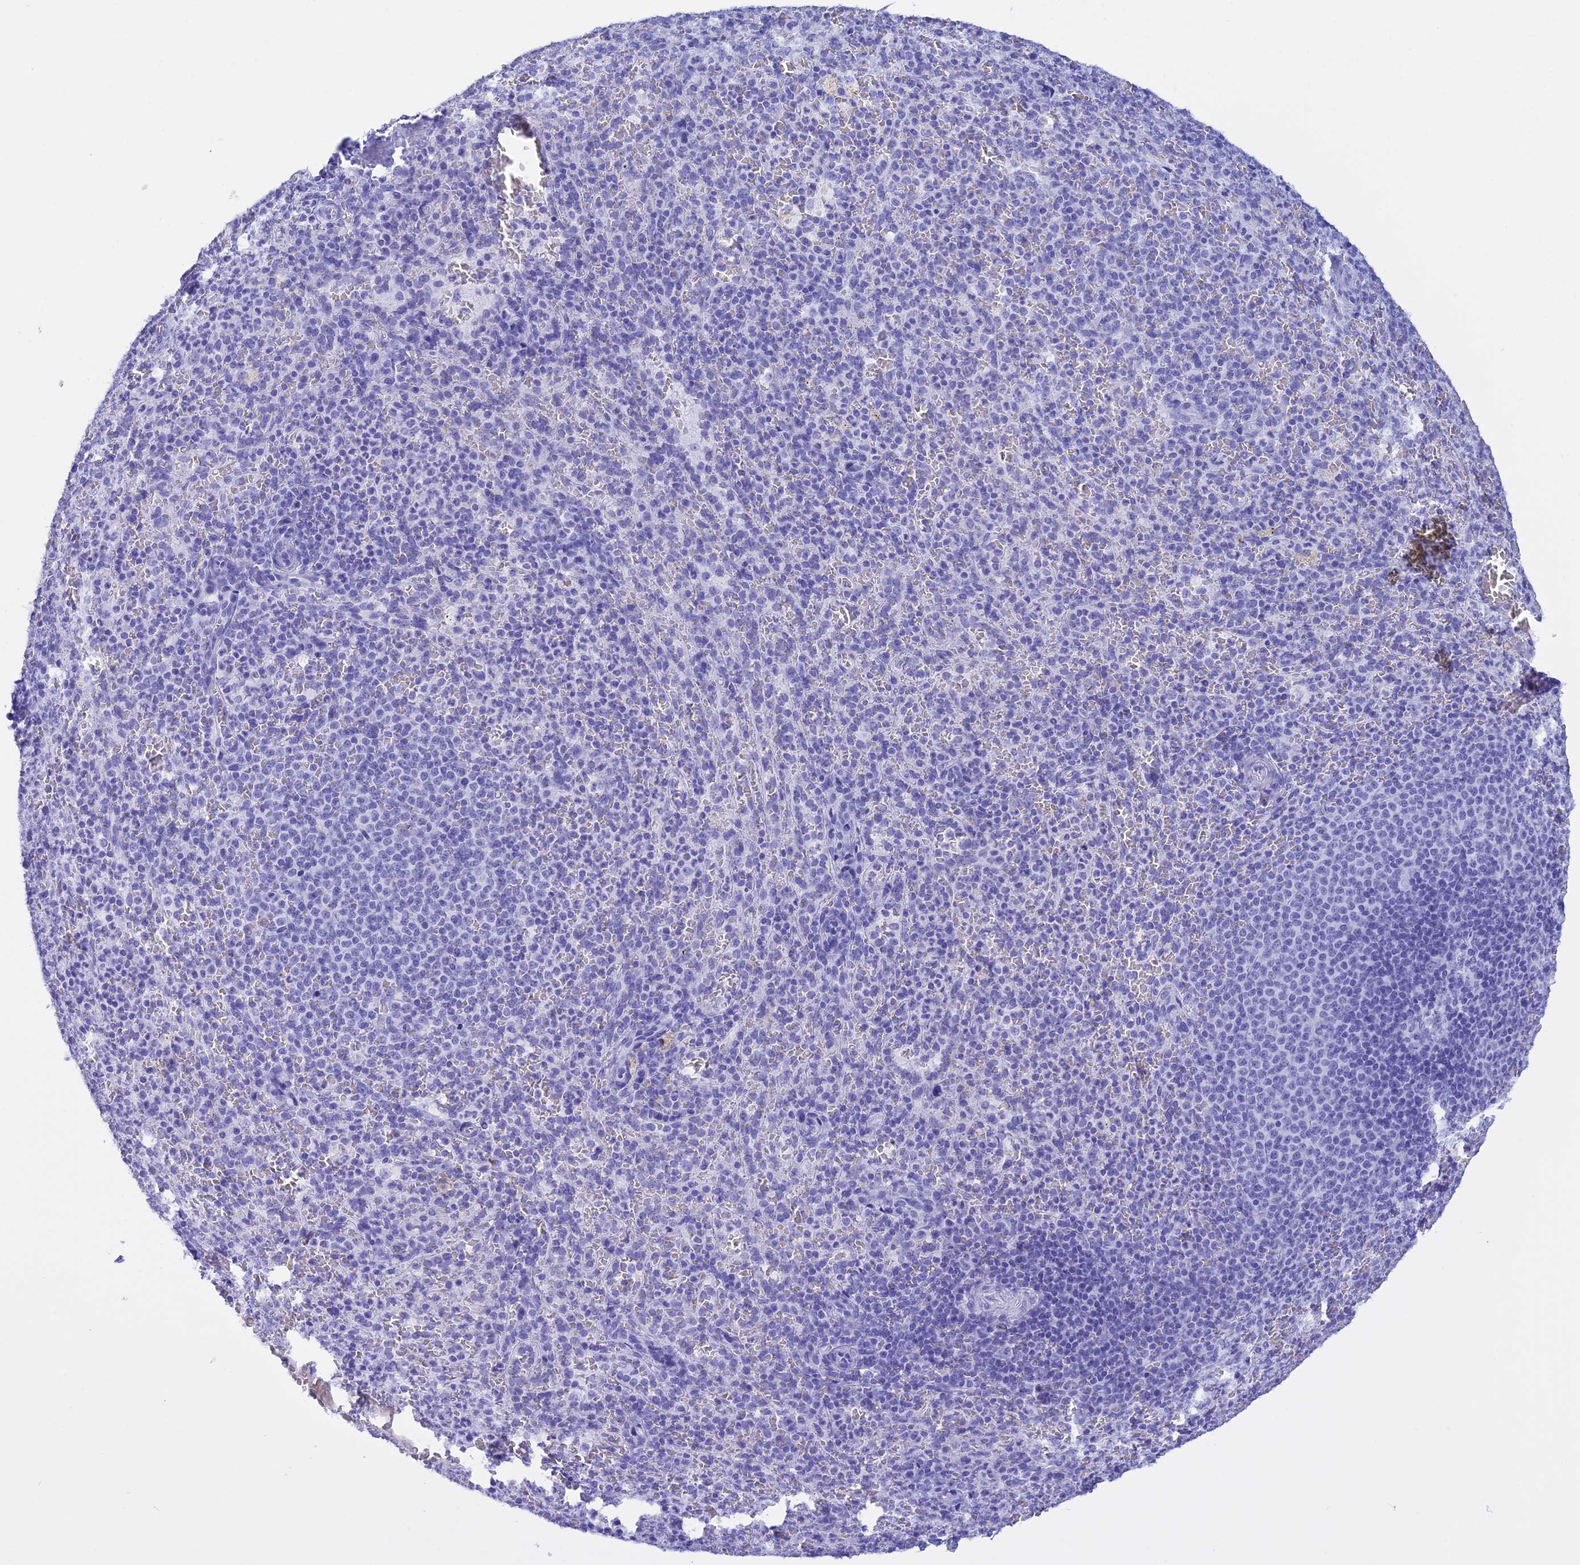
{"staining": {"intensity": "negative", "quantity": "none", "location": "none"}, "tissue": "spleen", "cell_type": "Cells in red pulp", "image_type": "normal", "snomed": [{"axis": "morphology", "description": "Normal tissue, NOS"}, {"axis": "topography", "description": "Spleen"}], "caption": "The micrograph reveals no staining of cells in red pulp in benign spleen.", "gene": "BRI3", "patient": {"sex": "female", "age": 21}}